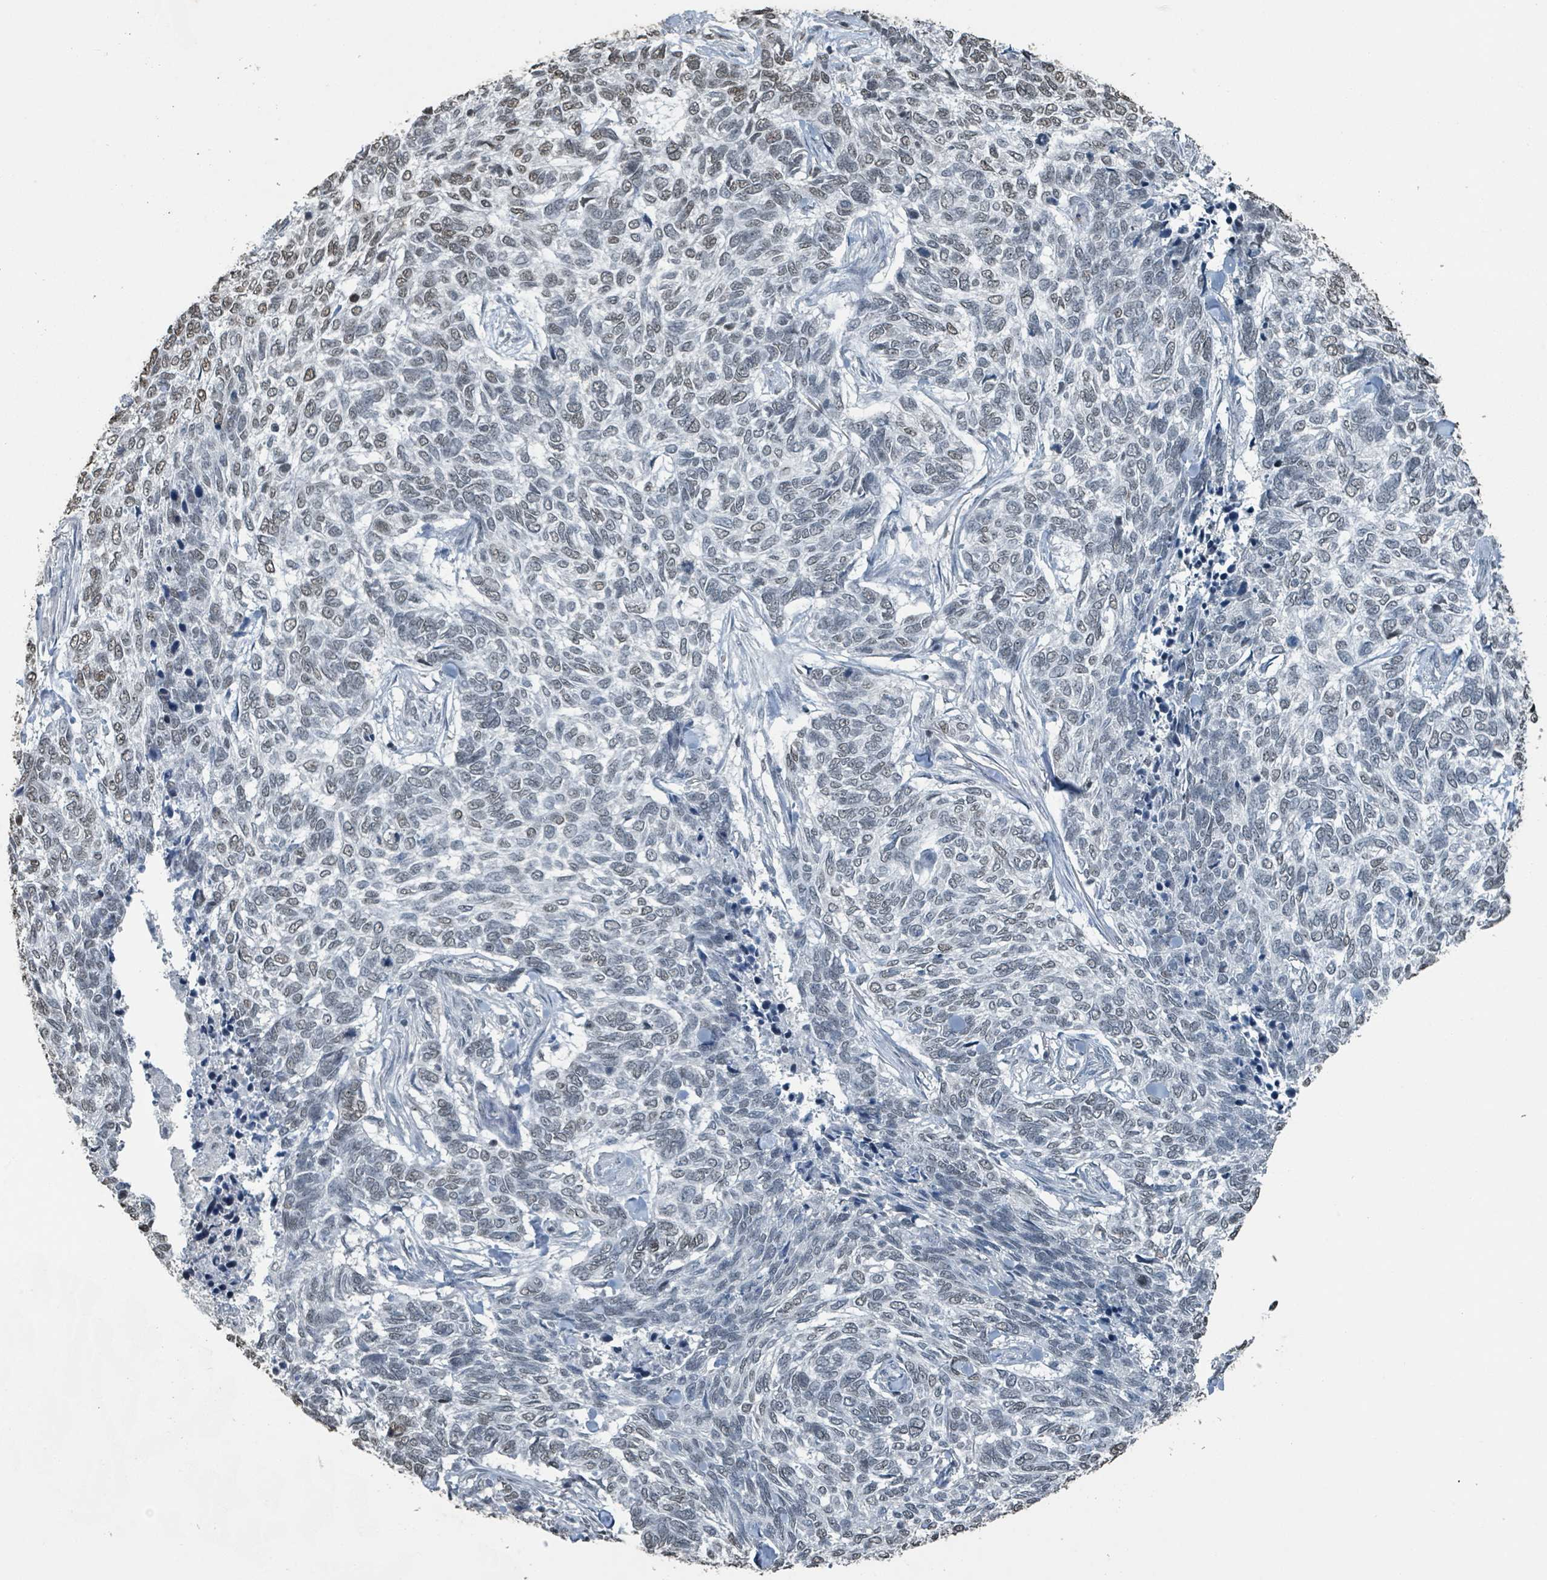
{"staining": {"intensity": "moderate", "quantity": "<25%", "location": "nuclear"}, "tissue": "skin cancer", "cell_type": "Tumor cells", "image_type": "cancer", "snomed": [{"axis": "morphology", "description": "Basal cell carcinoma"}, {"axis": "topography", "description": "Skin"}], "caption": "Immunohistochemical staining of human skin cancer shows low levels of moderate nuclear protein positivity in approximately <25% of tumor cells.", "gene": "PHIP", "patient": {"sex": "female", "age": 65}}